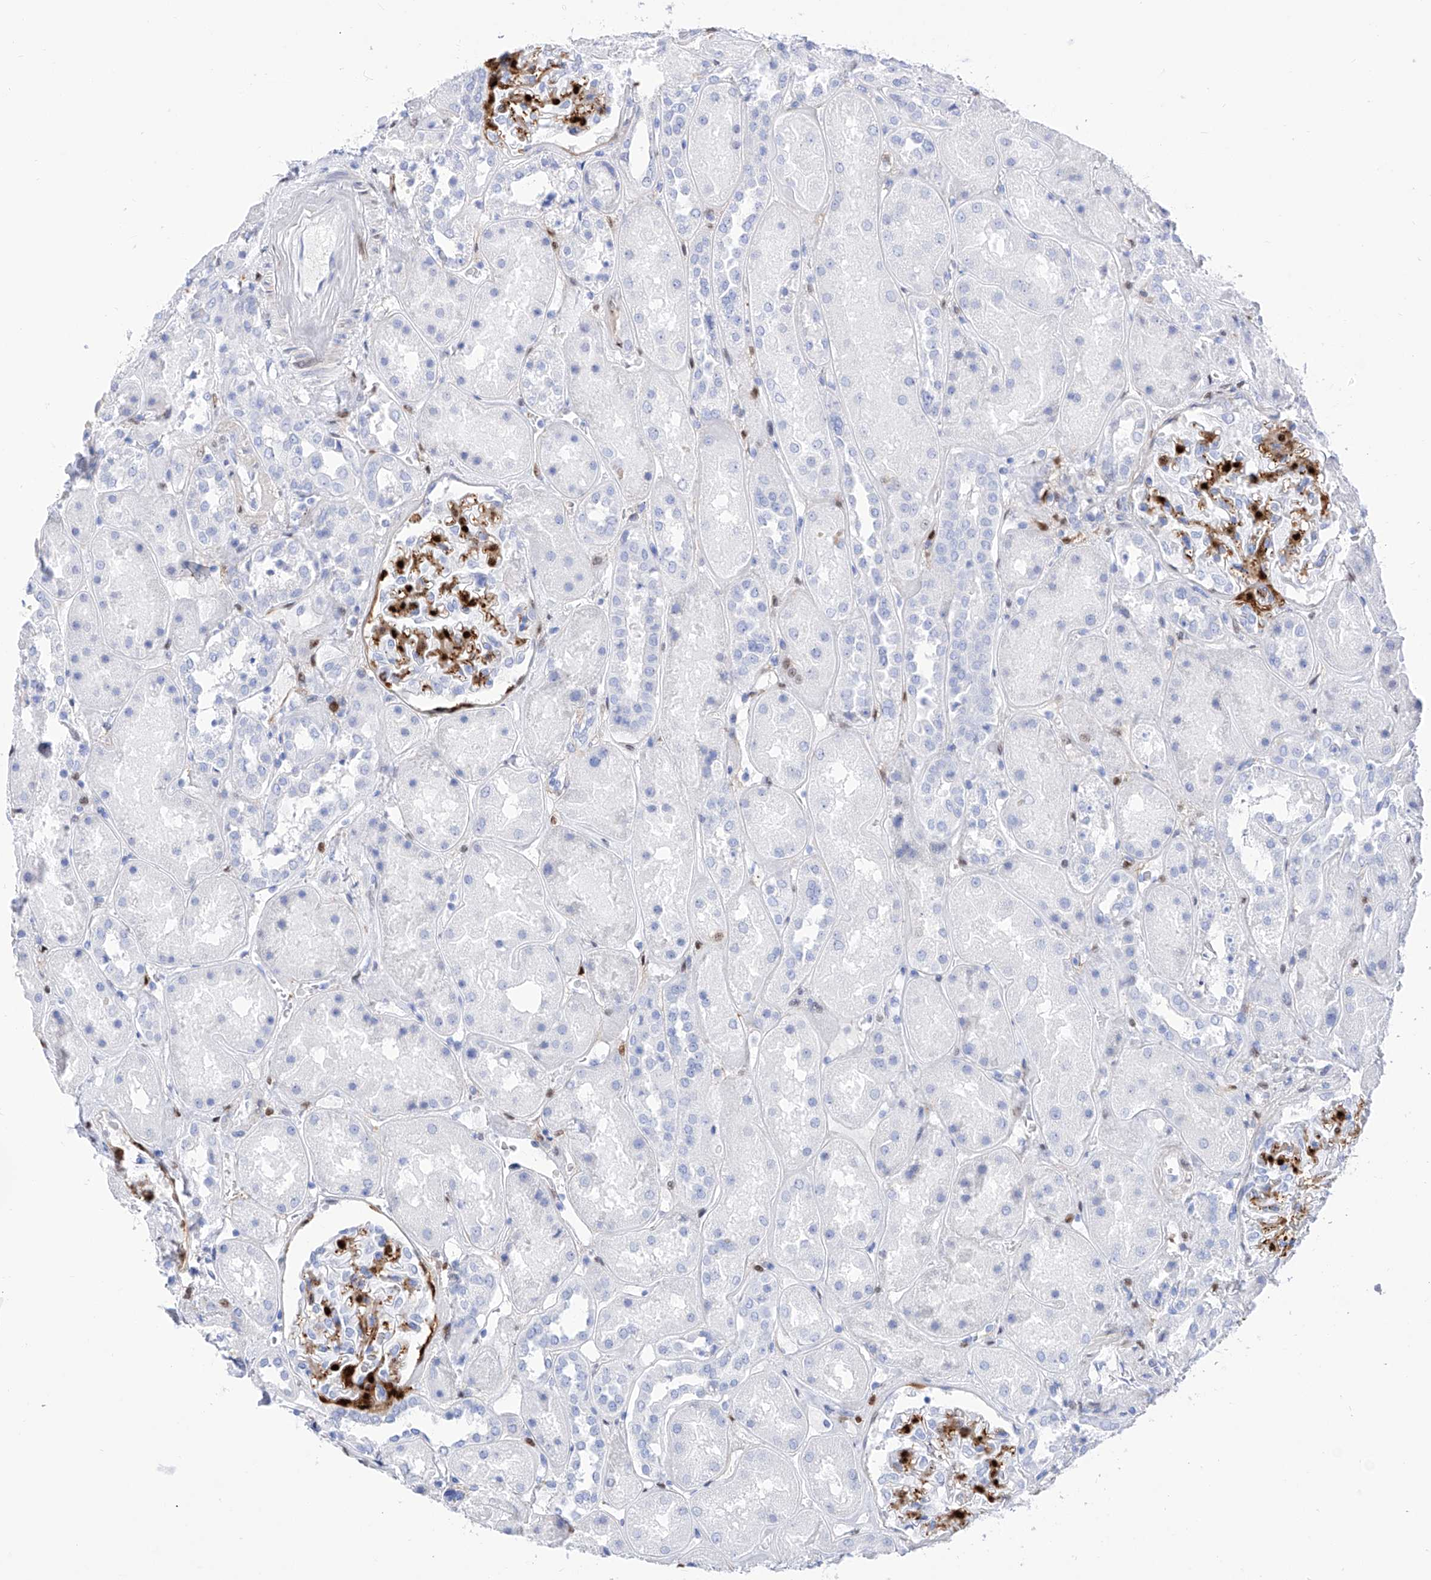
{"staining": {"intensity": "strong", "quantity": "<25%", "location": "cytoplasmic/membranous,nuclear"}, "tissue": "kidney", "cell_type": "Cells in glomeruli", "image_type": "normal", "snomed": [{"axis": "morphology", "description": "Normal tissue, NOS"}, {"axis": "topography", "description": "Kidney"}], "caption": "Brown immunohistochemical staining in unremarkable kidney demonstrates strong cytoplasmic/membranous,nuclear expression in about <25% of cells in glomeruli. (Stains: DAB (3,3'-diaminobenzidine) in brown, nuclei in blue, Microscopy: brightfield microscopy at high magnification).", "gene": "TRPC7", "patient": {"sex": "male", "age": 70}}